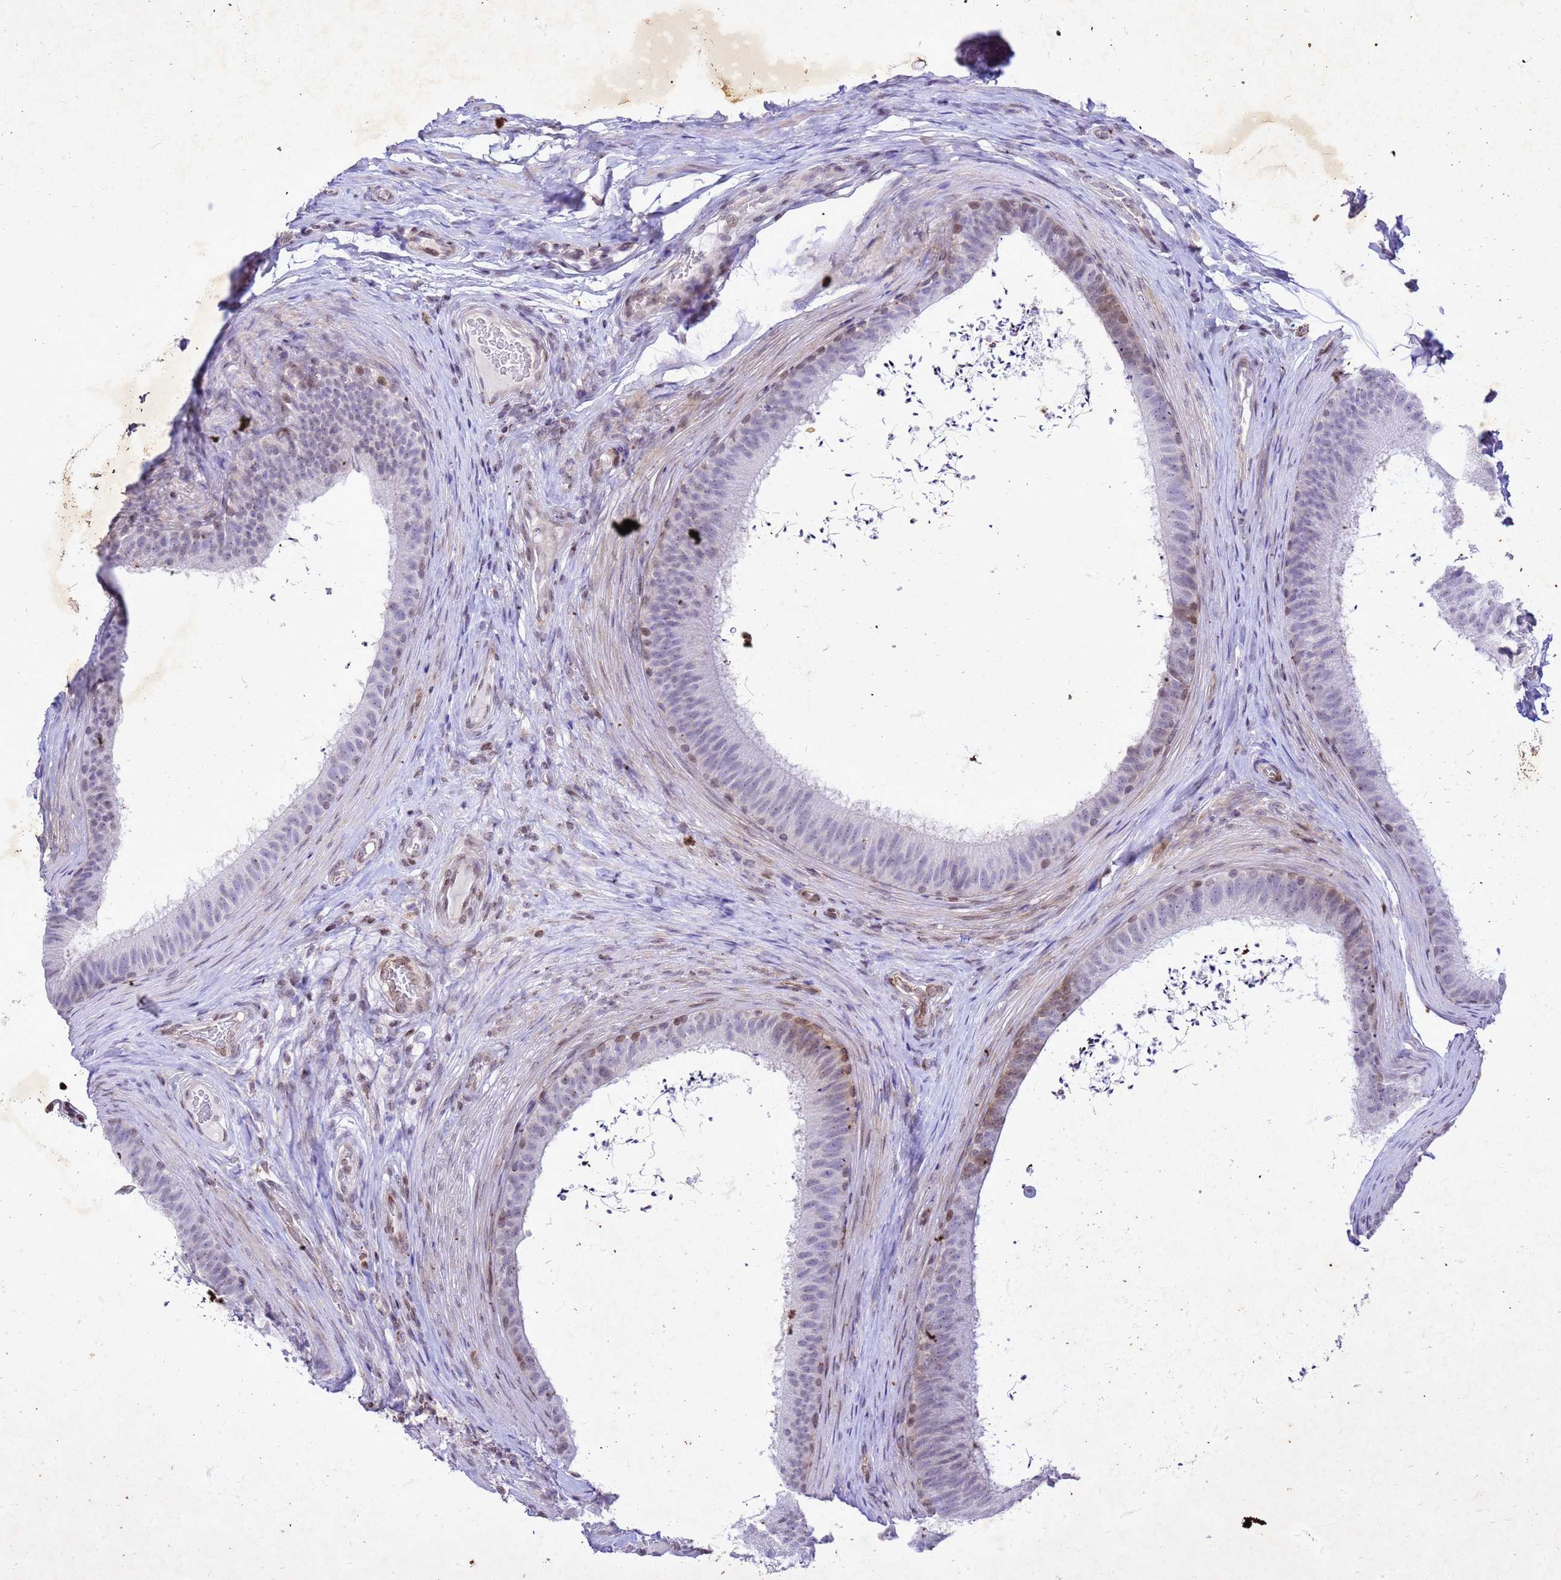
{"staining": {"intensity": "moderate", "quantity": "<25%", "location": "nuclear"}, "tissue": "epididymis", "cell_type": "Glandular cells", "image_type": "normal", "snomed": [{"axis": "morphology", "description": "Normal tissue, NOS"}, {"axis": "topography", "description": "Testis"}, {"axis": "topography", "description": "Epididymis"}], "caption": "Human epididymis stained for a protein (brown) demonstrates moderate nuclear positive expression in about <25% of glandular cells.", "gene": "COPS9", "patient": {"sex": "male", "age": 41}}